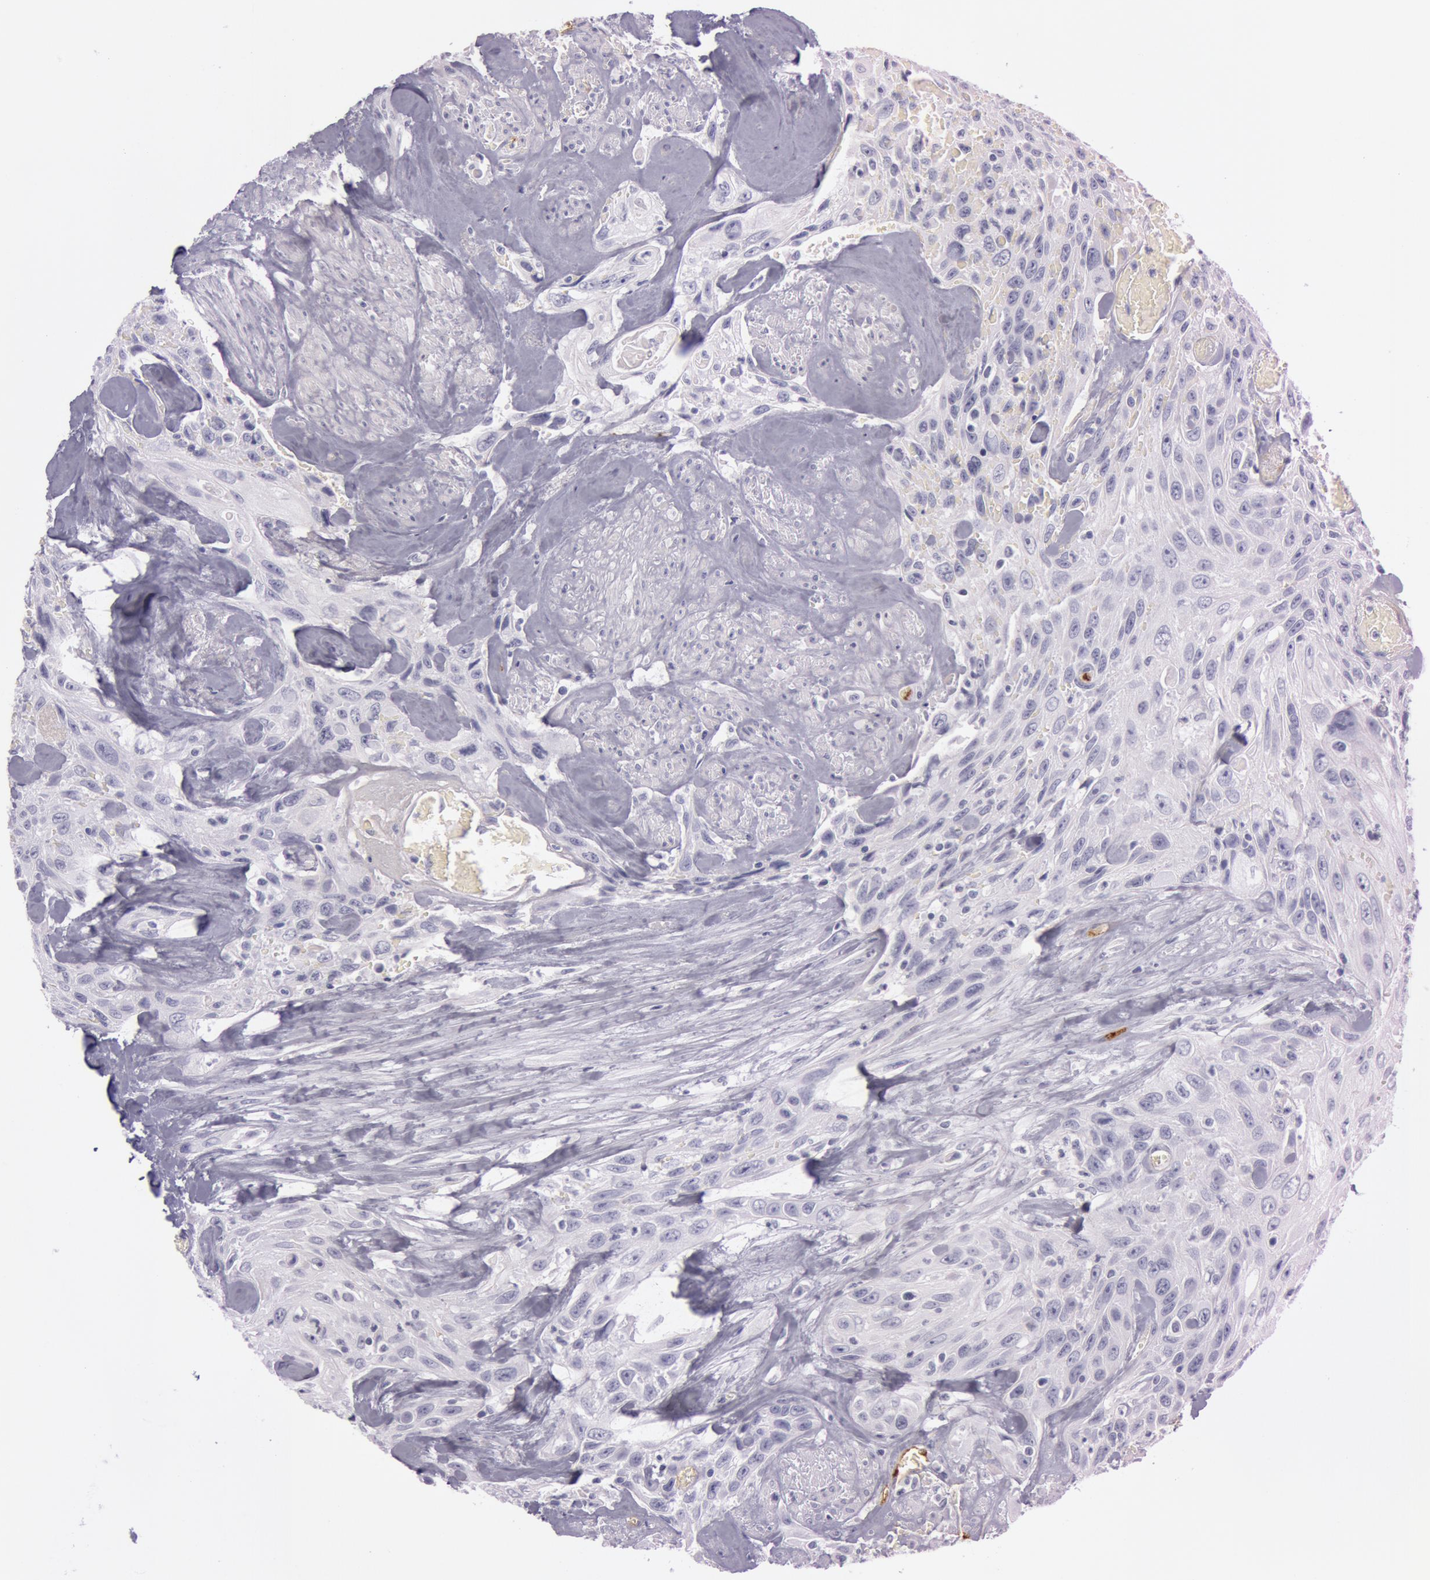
{"staining": {"intensity": "negative", "quantity": "none", "location": "none"}, "tissue": "urothelial cancer", "cell_type": "Tumor cells", "image_type": "cancer", "snomed": [{"axis": "morphology", "description": "Urothelial carcinoma, High grade"}, {"axis": "topography", "description": "Urinary bladder"}], "caption": "Human high-grade urothelial carcinoma stained for a protein using IHC demonstrates no positivity in tumor cells.", "gene": "FOLH1", "patient": {"sex": "female", "age": 84}}